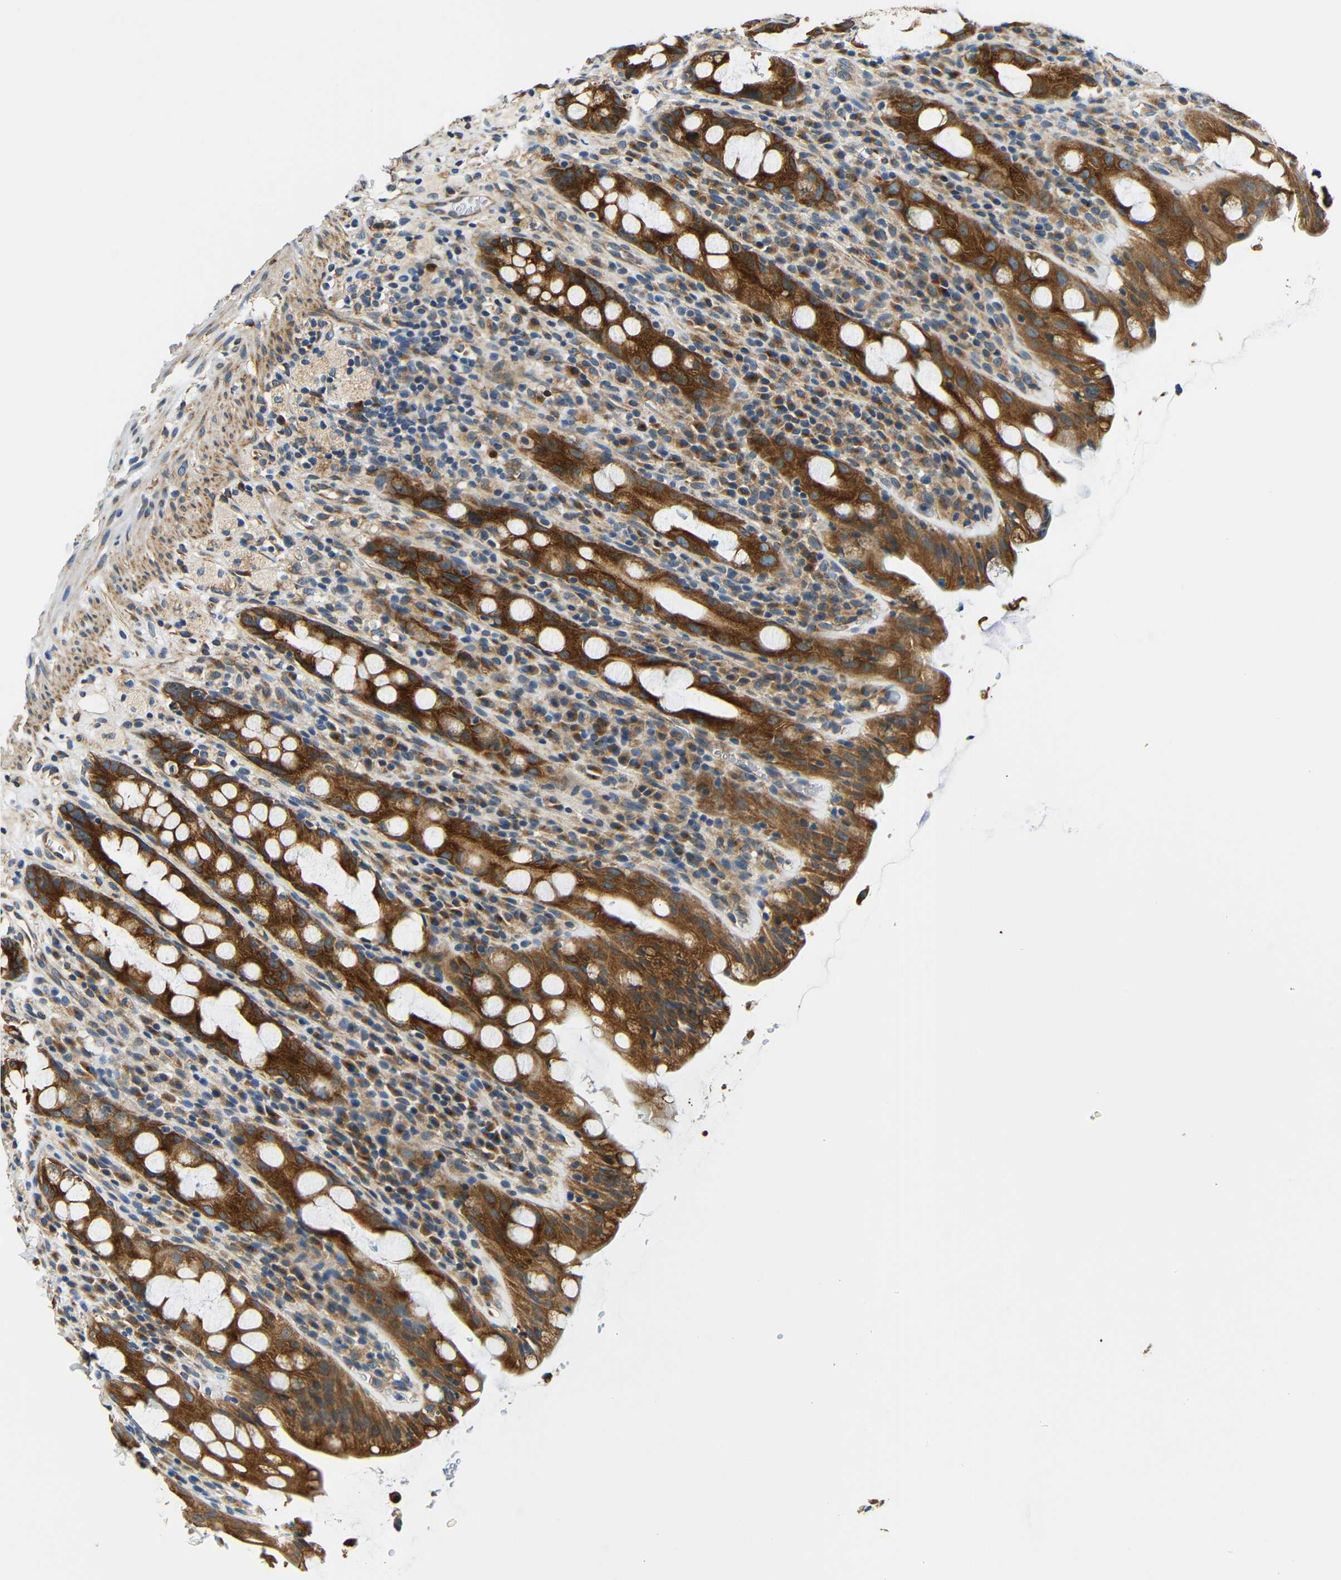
{"staining": {"intensity": "strong", "quantity": ">75%", "location": "cytoplasmic/membranous"}, "tissue": "rectum", "cell_type": "Glandular cells", "image_type": "normal", "snomed": [{"axis": "morphology", "description": "Normal tissue, NOS"}, {"axis": "topography", "description": "Rectum"}], "caption": "Human rectum stained for a protein (brown) displays strong cytoplasmic/membranous positive staining in approximately >75% of glandular cells.", "gene": "VAPB", "patient": {"sex": "male", "age": 44}}